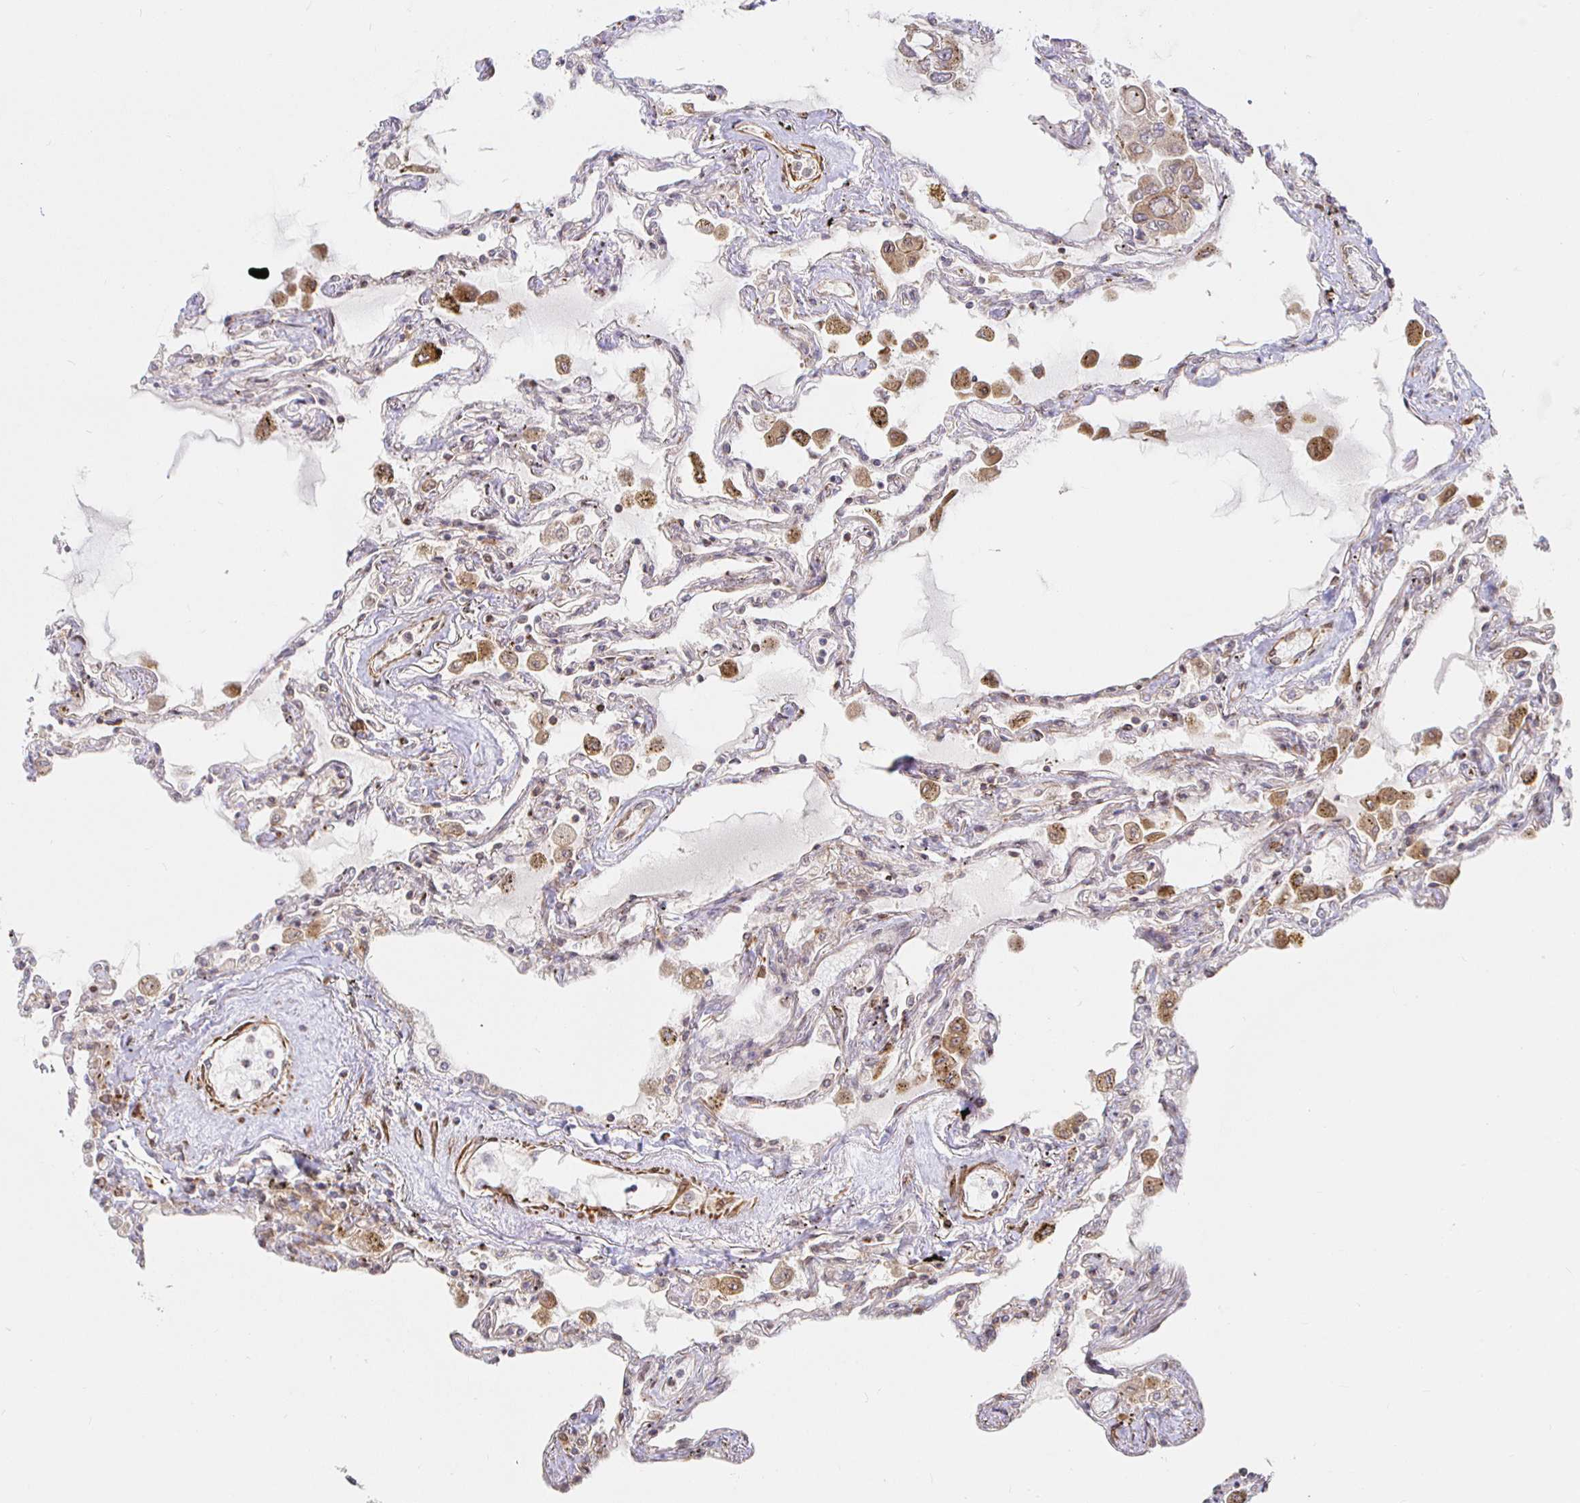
{"staining": {"intensity": "moderate", "quantity": "25%-75%", "location": "cytoplasmic/membranous"}, "tissue": "lung", "cell_type": "Alveolar cells", "image_type": "normal", "snomed": [{"axis": "morphology", "description": "Normal tissue, NOS"}, {"axis": "morphology", "description": "Adenocarcinoma, NOS"}, {"axis": "topography", "description": "Cartilage tissue"}, {"axis": "topography", "description": "Lung"}], "caption": "Moderate cytoplasmic/membranous expression is appreciated in about 25%-75% of alveolar cells in unremarkable lung.", "gene": "STRAP", "patient": {"sex": "female", "age": 67}}